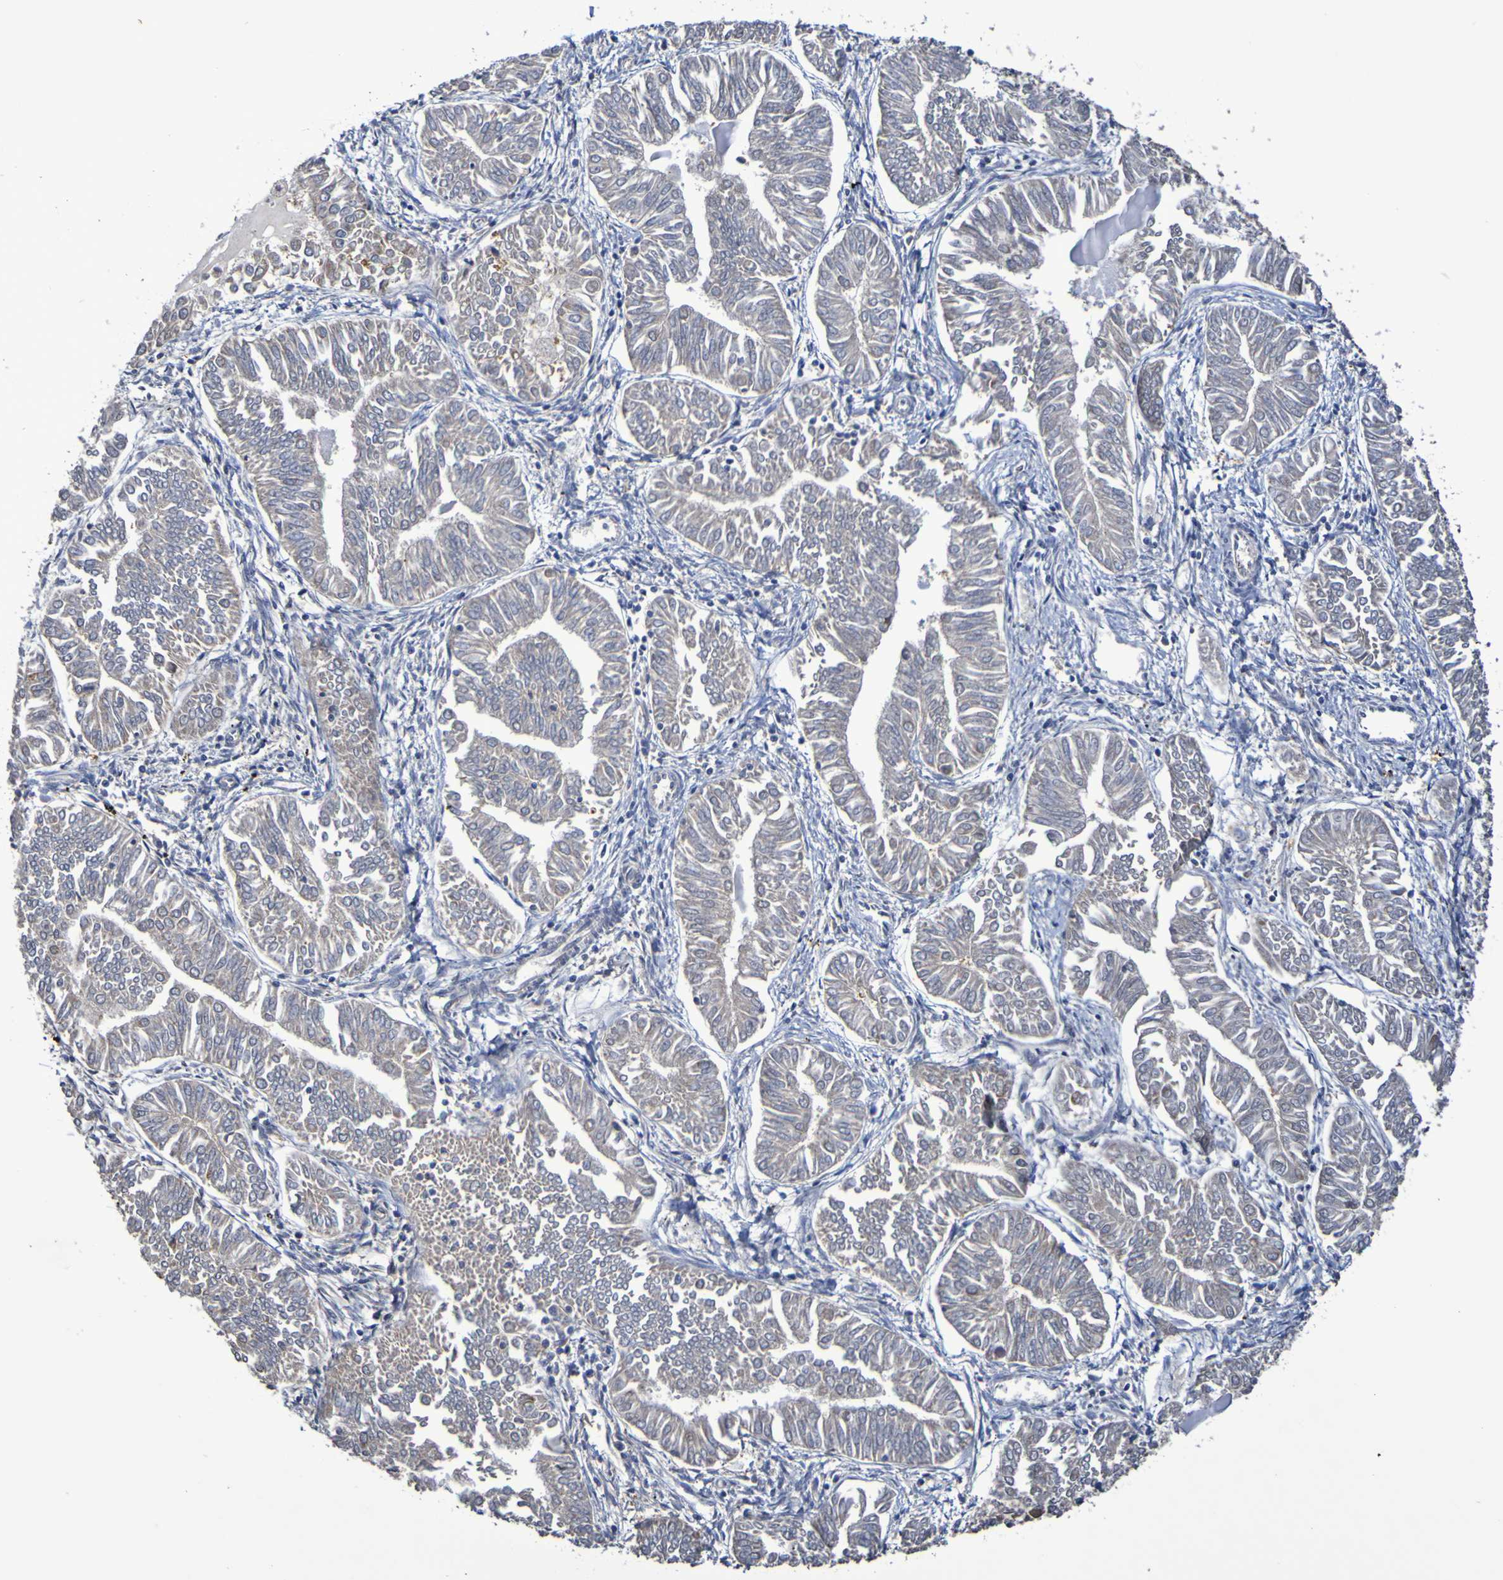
{"staining": {"intensity": "negative", "quantity": "none", "location": "none"}, "tissue": "endometrial cancer", "cell_type": "Tumor cells", "image_type": "cancer", "snomed": [{"axis": "morphology", "description": "Adenocarcinoma, NOS"}, {"axis": "topography", "description": "Endometrium"}], "caption": "The image exhibits no staining of tumor cells in endometrial cancer (adenocarcinoma).", "gene": "C3orf18", "patient": {"sex": "female", "age": 53}}